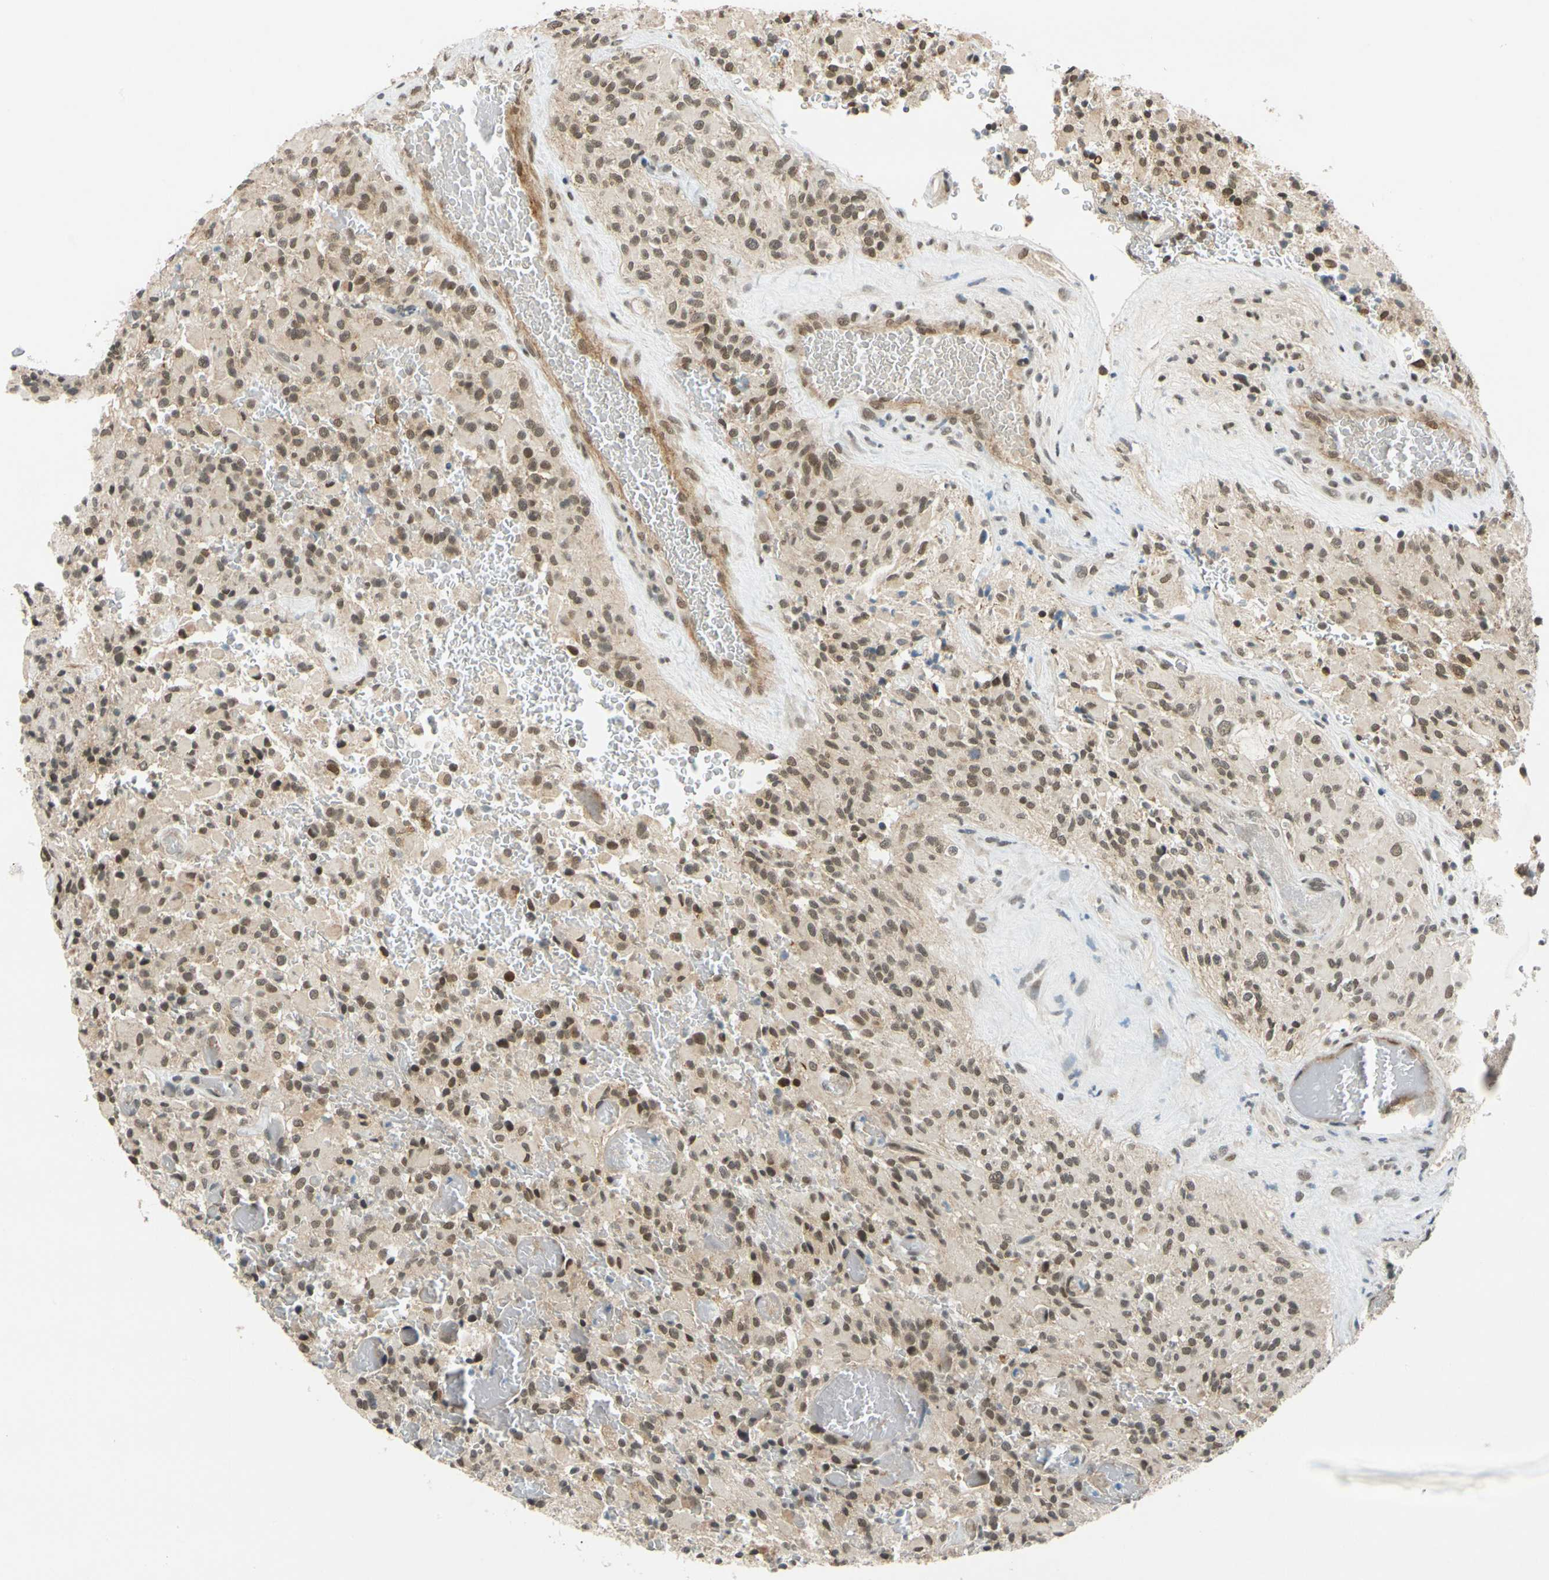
{"staining": {"intensity": "moderate", "quantity": ">75%", "location": "cytoplasmic/membranous,nuclear"}, "tissue": "glioma", "cell_type": "Tumor cells", "image_type": "cancer", "snomed": [{"axis": "morphology", "description": "Glioma, malignant, High grade"}, {"axis": "topography", "description": "Brain"}], "caption": "IHC (DAB (3,3'-diaminobenzidine)) staining of human glioma reveals moderate cytoplasmic/membranous and nuclear protein staining in approximately >75% of tumor cells.", "gene": "POGZ", "patient": {"sex": "male", "age": 71}}